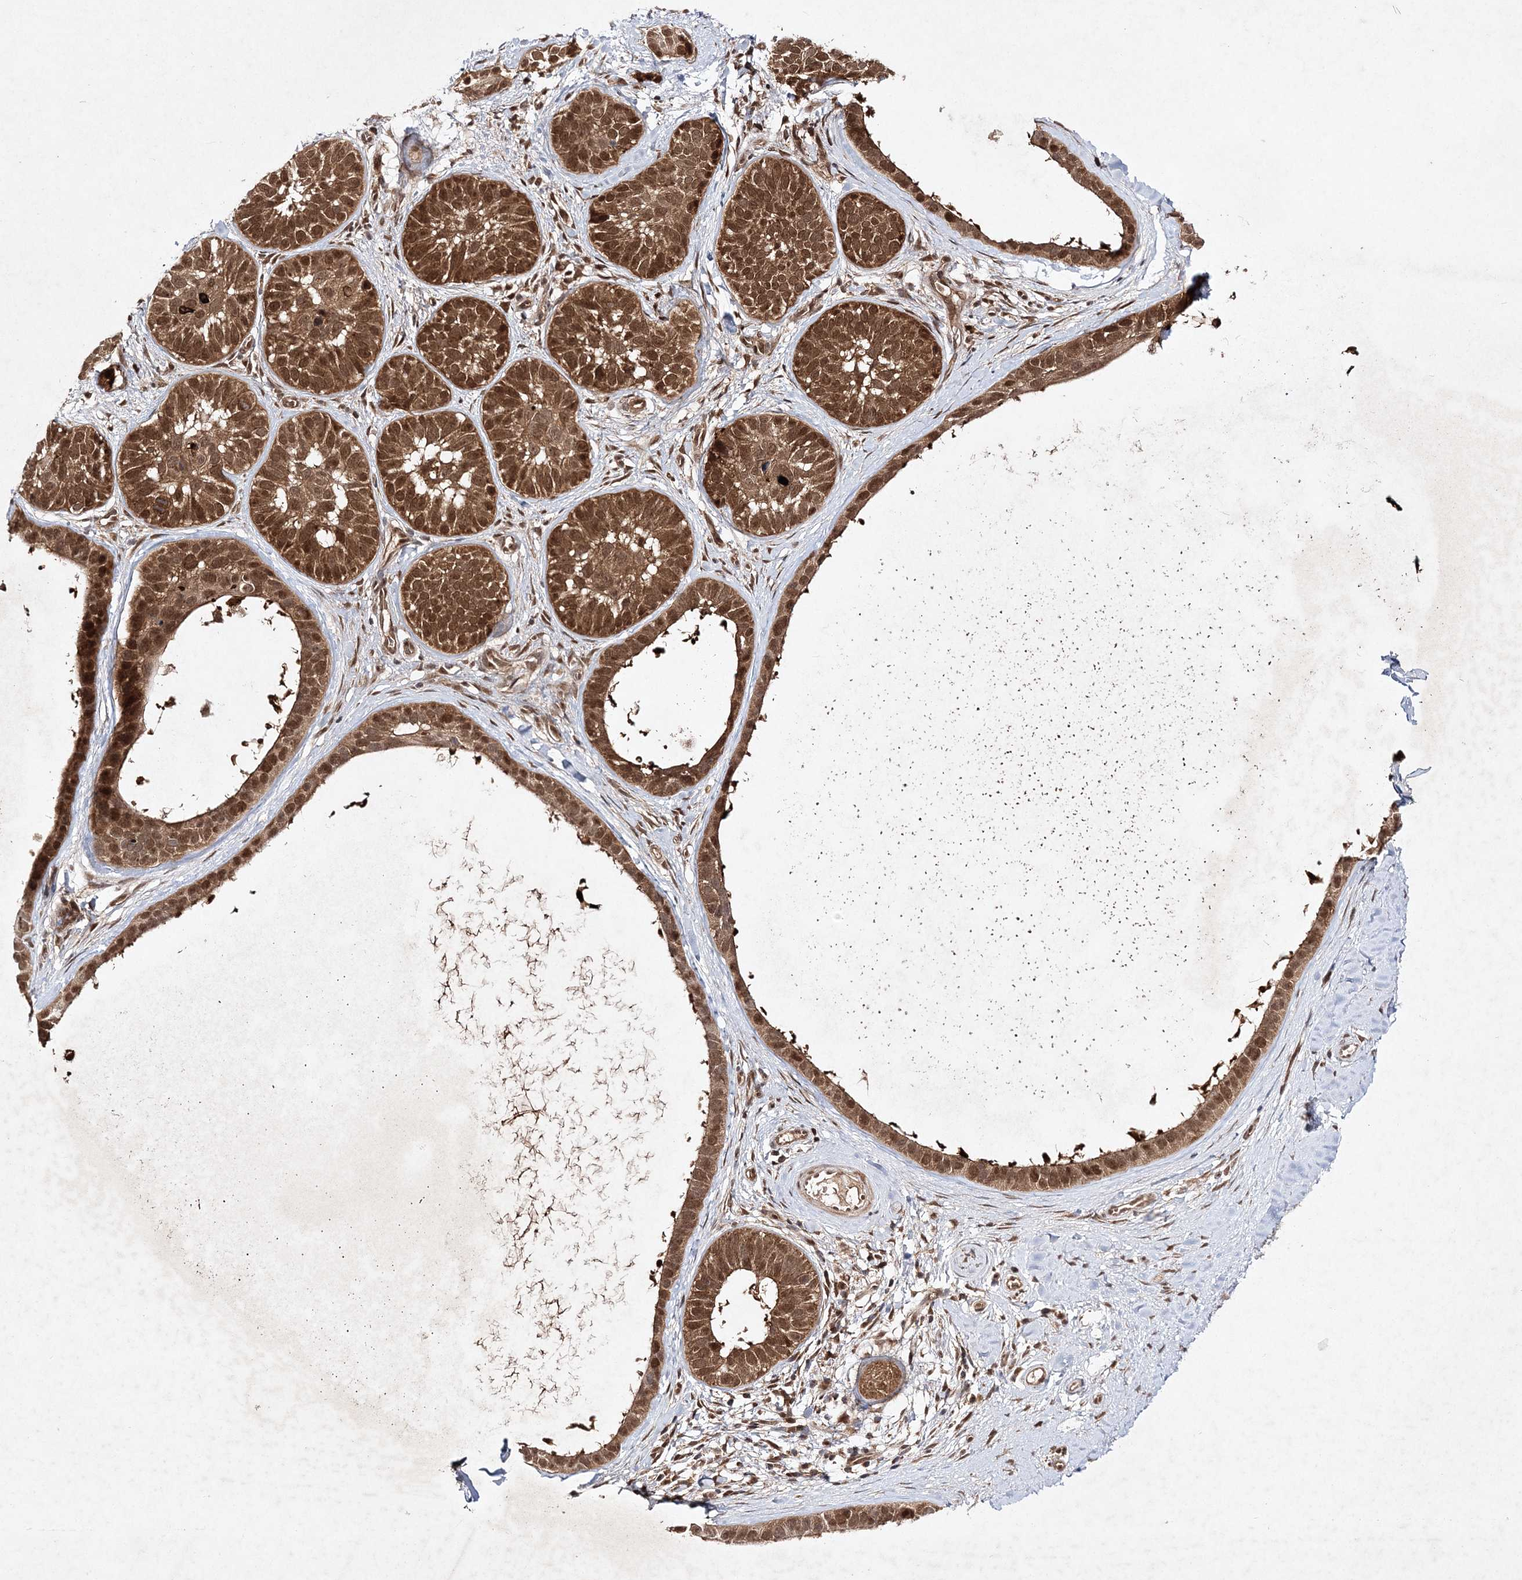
{"staining": {"intensity": "strong", "quantity": ">75%", "location": "cytoplasmic/membranous,nuclear"}, "tissue": "skin cancer", "cell_type": "Tumor cells", "image_type": "cancer", "snomed": [{"axis": "morphology", "description": "Basal cell carcinoma"}, {"axis": "topography", "description": "Skin"}], "caption": "Human skin cancer stained for a protein (brown) demonstrates strong cytoplasmic/membranous and nuclear positive positivity in approximately >75% of tumor cells.", "gene": "NIF3L1", "patient": {"sex": "male", "age": 62}}